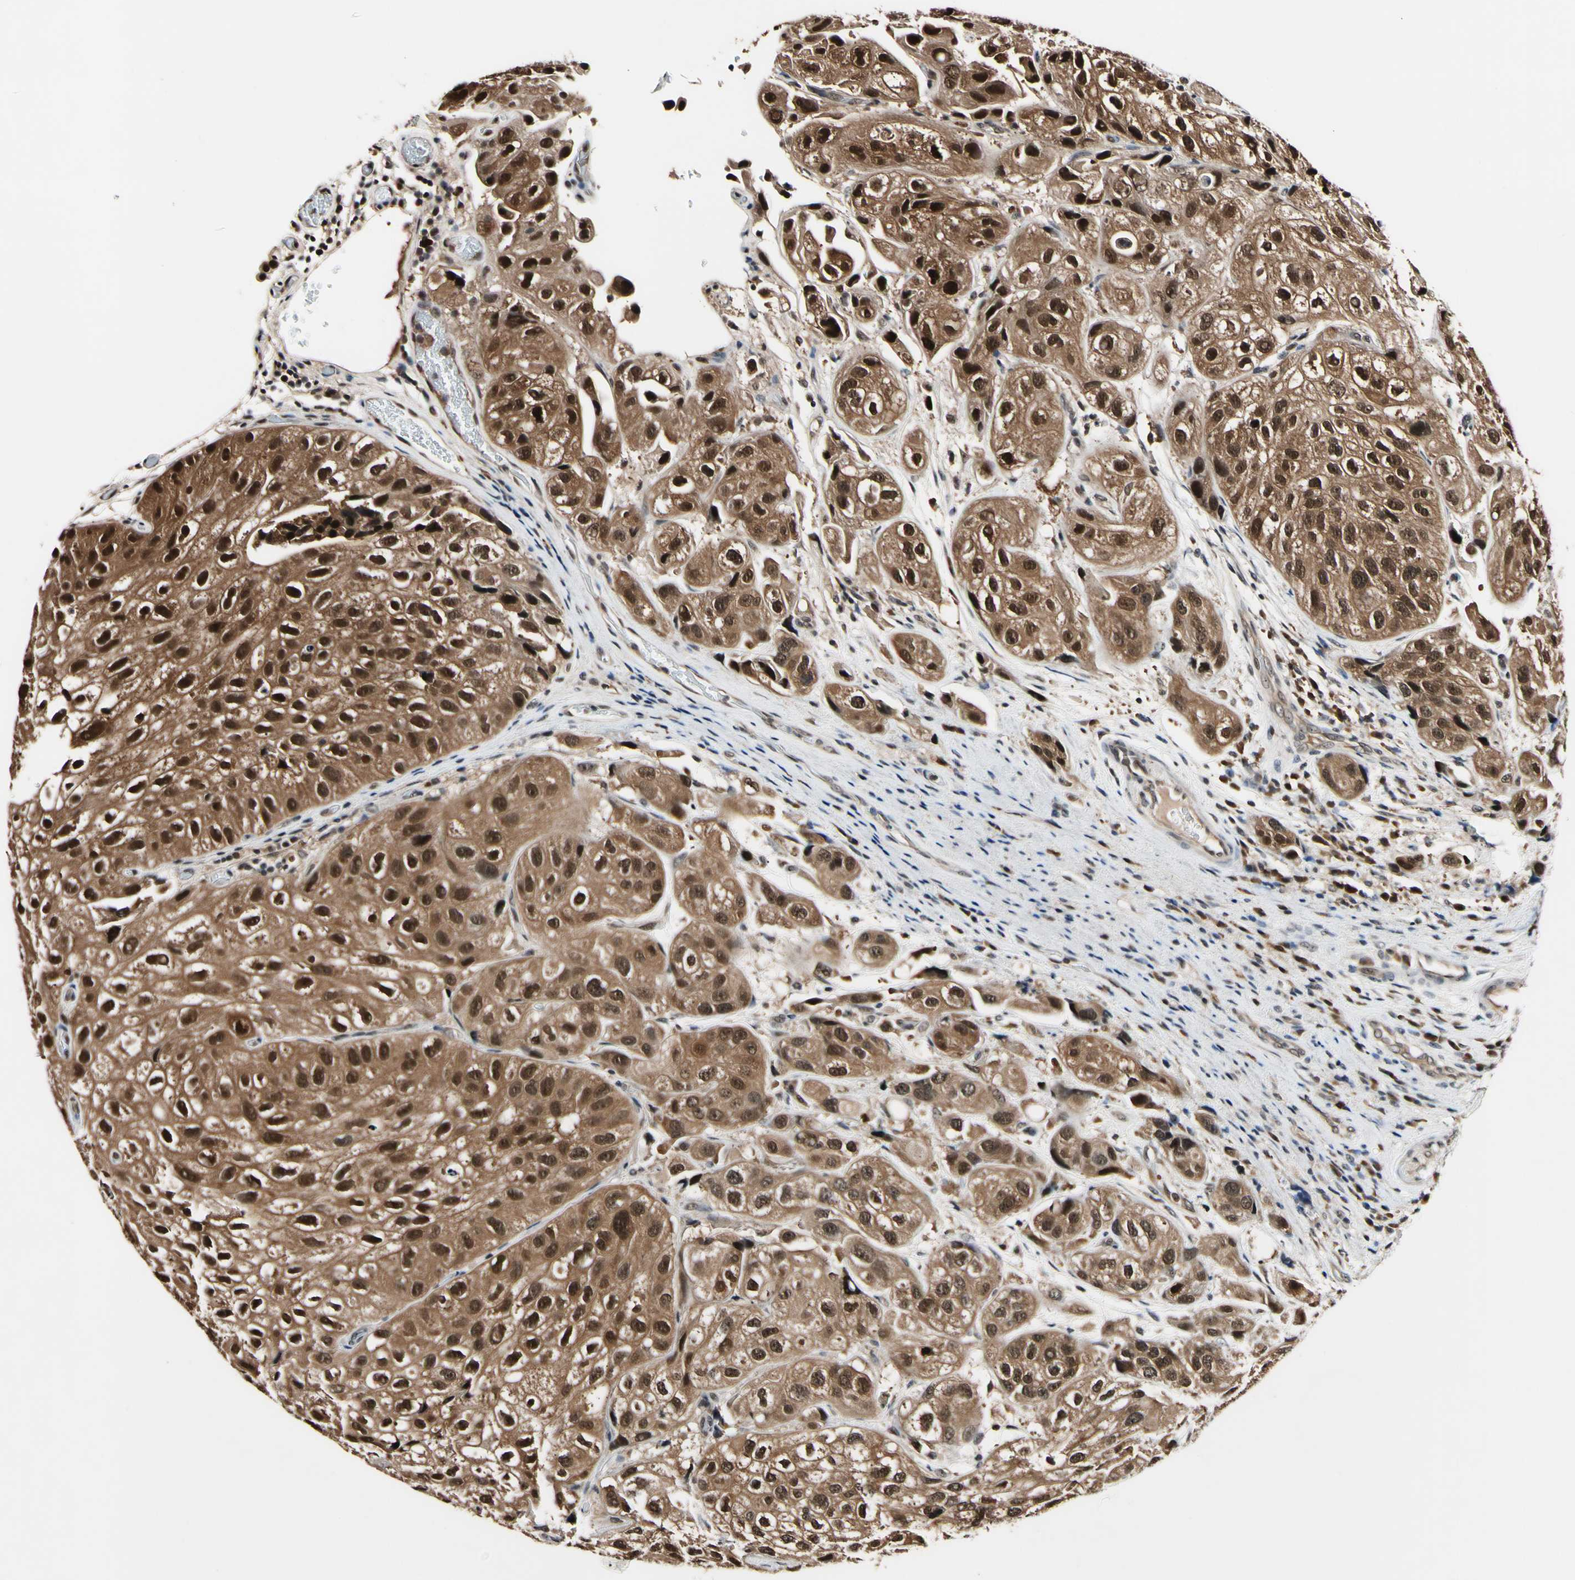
{"staining": {"intensity": "moderate", "quantity": ">75%", "location": "cytoplasmic/membranous,nuclear"}, "tissue": "urothelial cancer", "cell_type": "Tumor cells", "image_type": "cancer", "snomed": [{"axis": "morphology", "description": "Urothelial carcinoma, High grade"}, {"axis": "topography", "description": "Urinary bladder"}], "caption": "Immunohistochemical staining of human urothelial cancer exhibits medium levels of moderate cytoplasmic/membranous and nuclear protein staining in approximately >75% of tumor cells.", "gene": "PSMD10", "patient": {"sex": "female", "age": 64}}